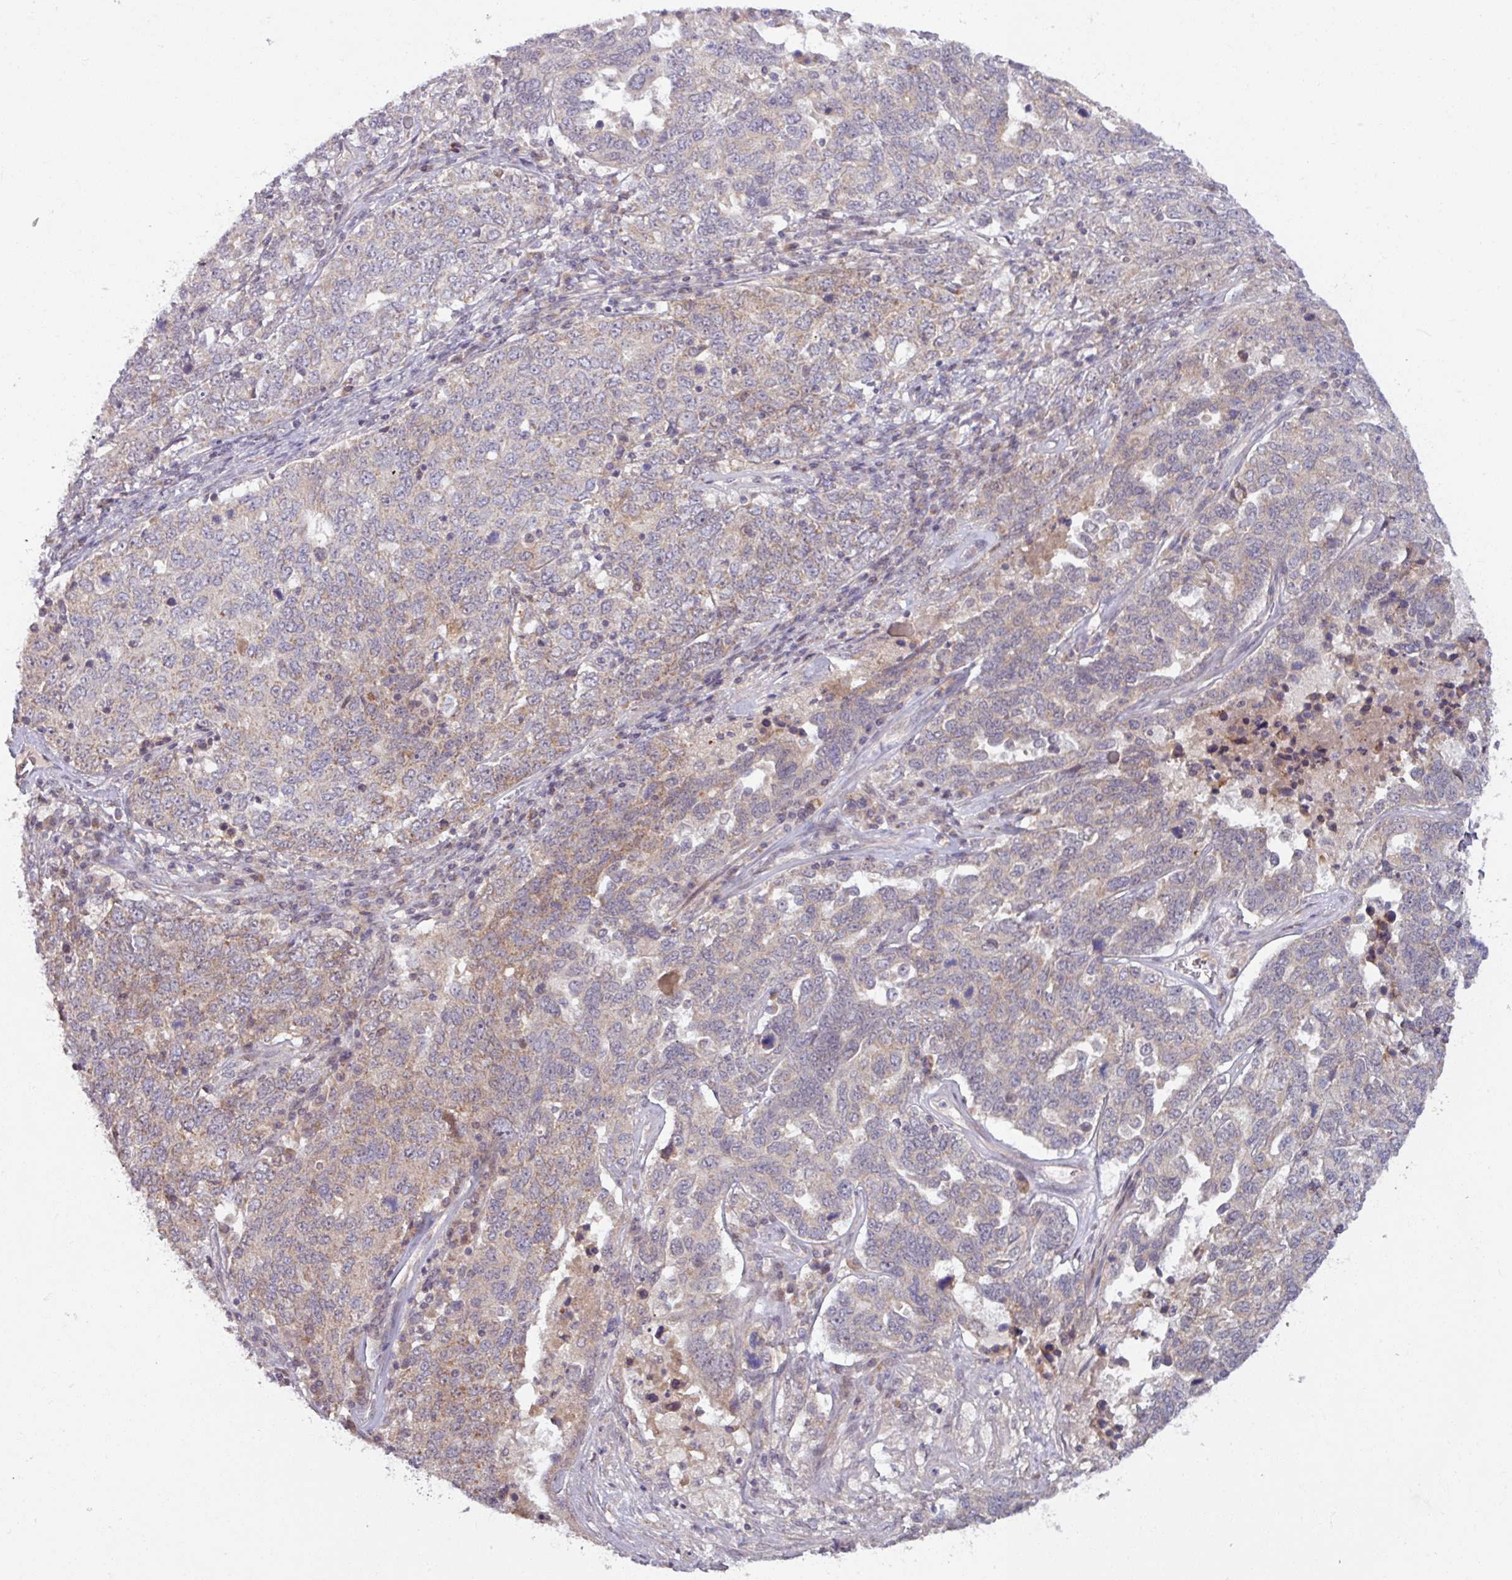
{"staining": {"intensity": "weak", "quantity": "<25%", "location": "cytoplasmic/membranous"}, "tissue": "ovarian cancer", "cell_type": "Tumor cells", "image_type": "cancer", "snomed": [{"axis": "morphology", "description": "Carcinoma, endometroid"}, {"axis": "topography", "description": "Ovary"}], "caption": "A high-resolution micrograph shows immunohistochemistry (IHC) staining of endometroid carcinoma (ovarian), which demonstrates no significant positivity in tumor cells.", "gene": "OGFOD3", "patient": {"sex": "female", "age": 62}}